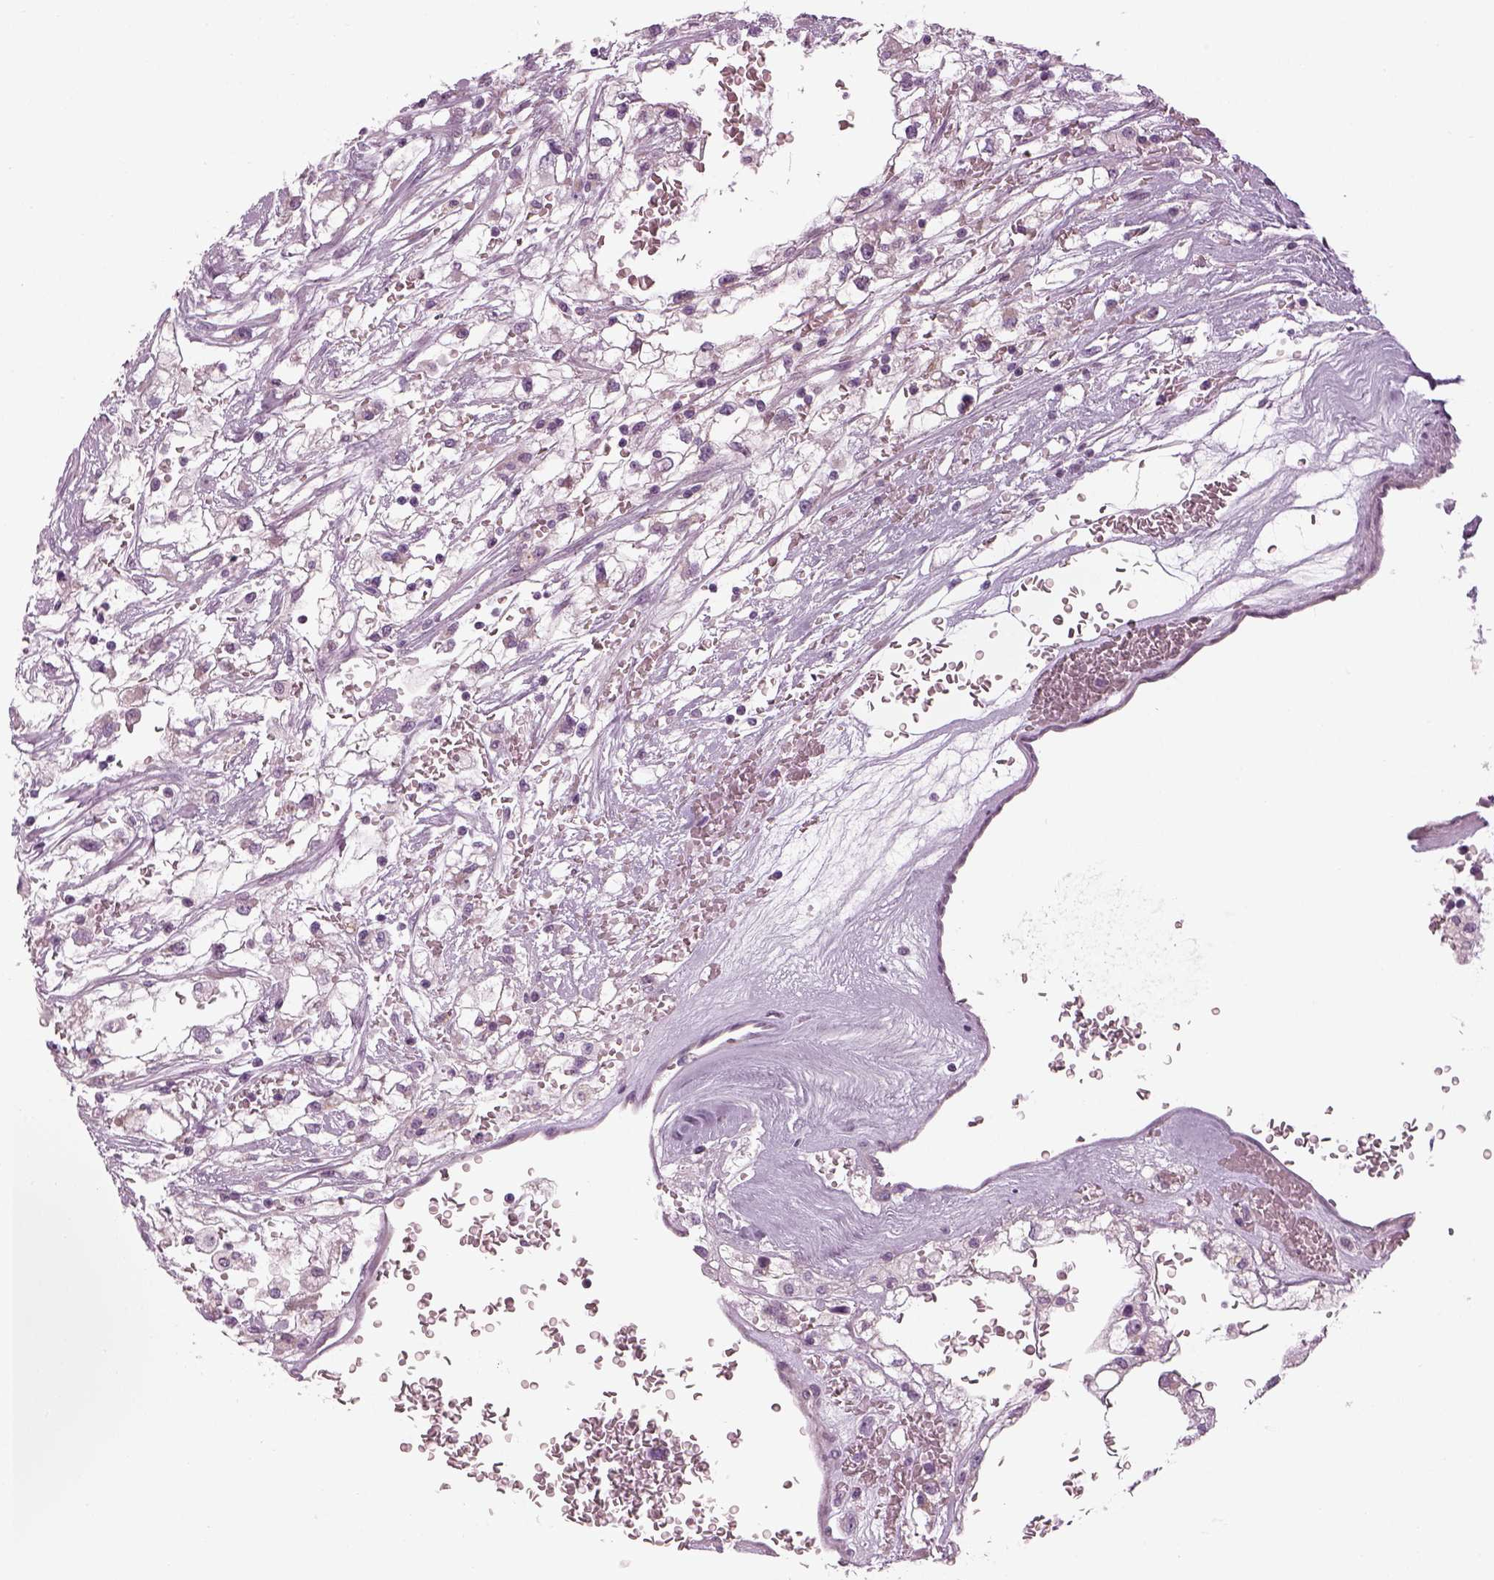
{"staining": {"intensity": "negative", "quantity": "none", "location": "none"}, "tissue": "renal cancer", "cell_type": "Tumor cells", "image_type": "cancer", "snomed": [{"axis": "morphology", "description": "Adenocarcinoma, NOS"}, {"axis": "topography", "description": "Kidney"}], "caption": "Immunohistochemical staining of renal cancer (adenocarcinoma) demonstrates no significant staining in tumor cells.", "gene": "LRRIQ3", "patient": {"sex": "male", "age": 59}}